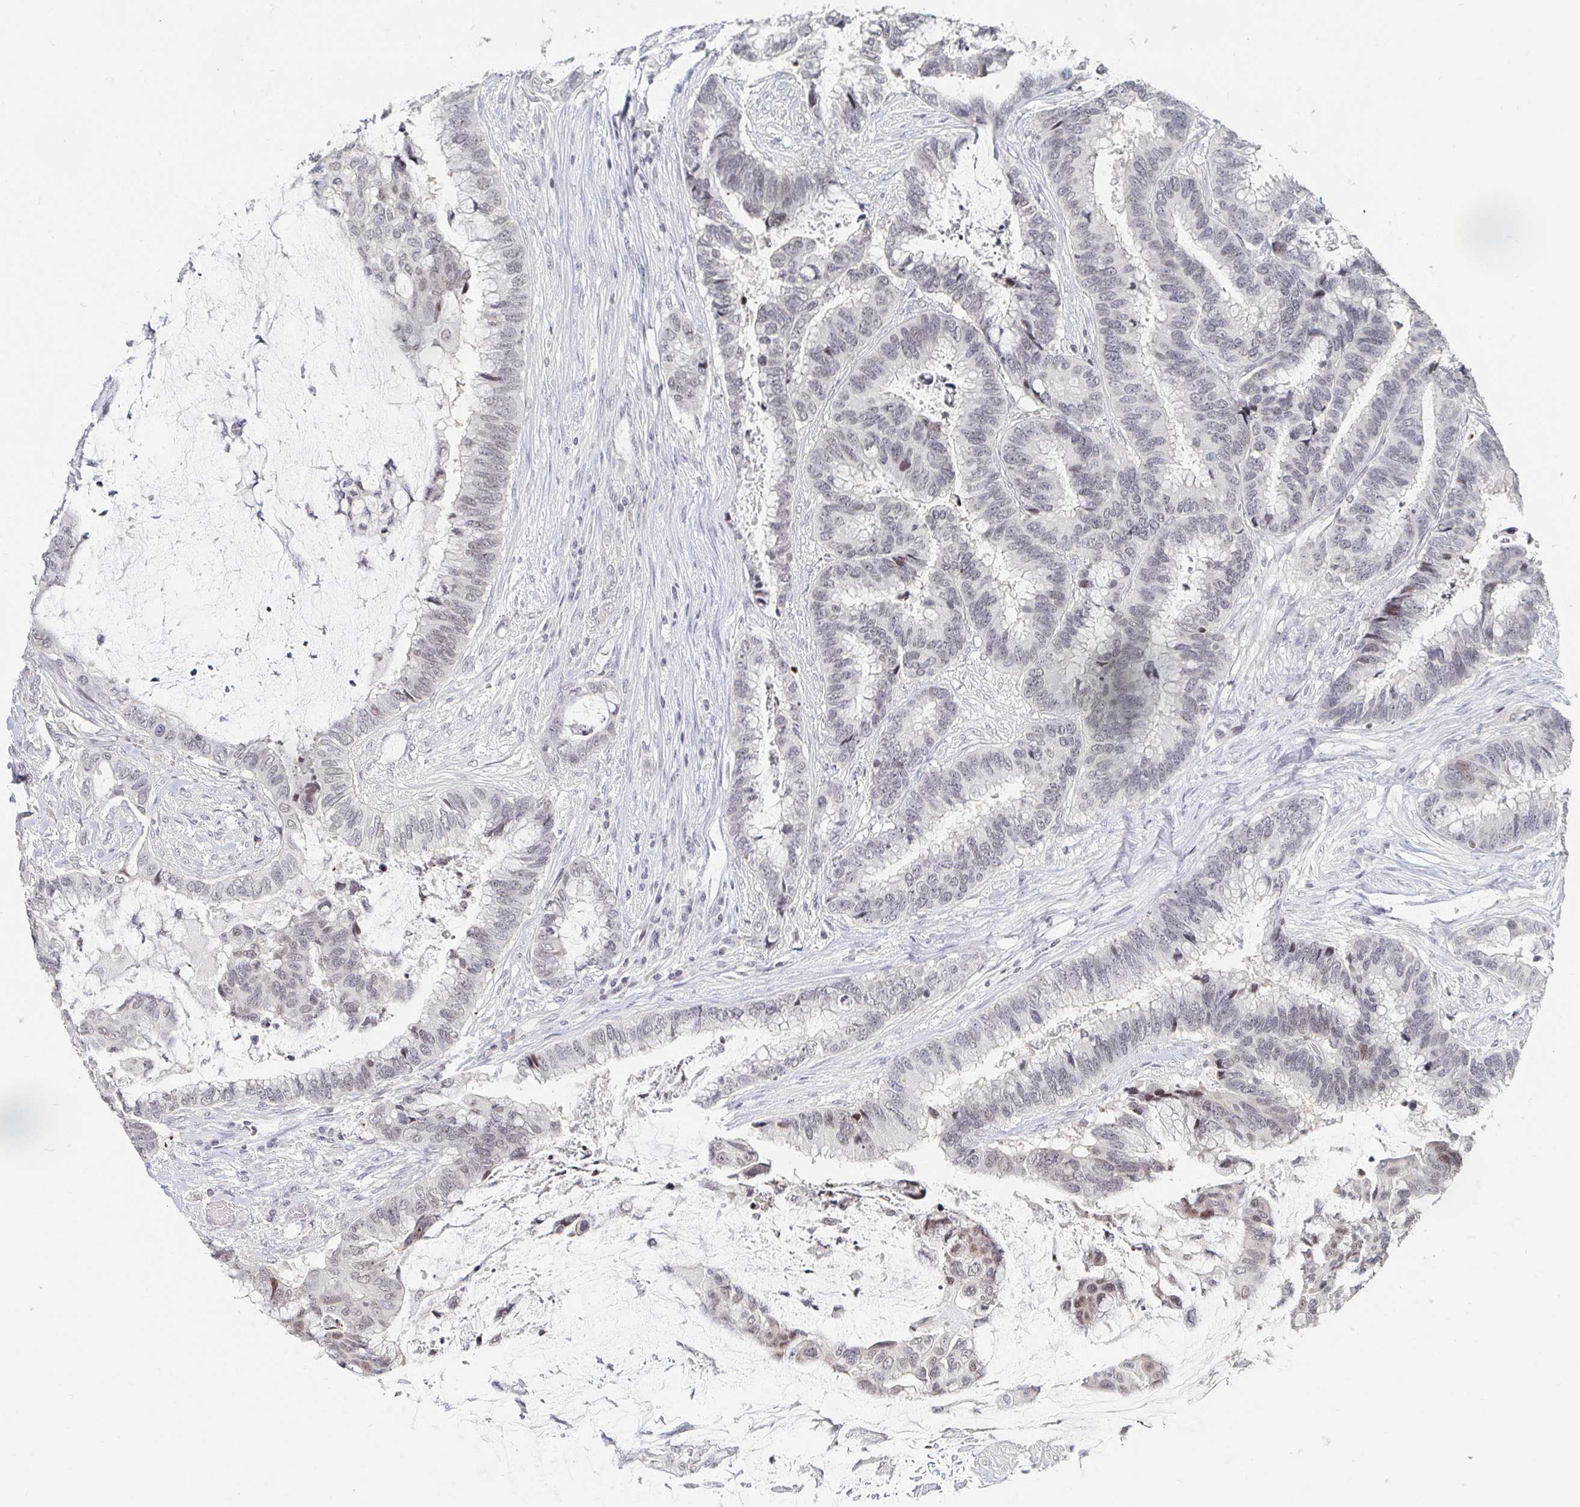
{"staining": {"intensity": "weak", "quantity": "<25%", "location": "nuclear"}, "tissue": "colorectal cancer", "cell_type": "Tumor cells", "image_type": "cancer", "snomed": [{"axis": "morphology", "description": "Adenocarcinoma, NOS"}, {"axis": "topography", "description": "Rectum"}], "caption": "Colorectal cancer stained for a protein using IHC demonstrates no expression tumor cells.", "gene": "NME9", "patient": {"sex": "female", "age": 59}}